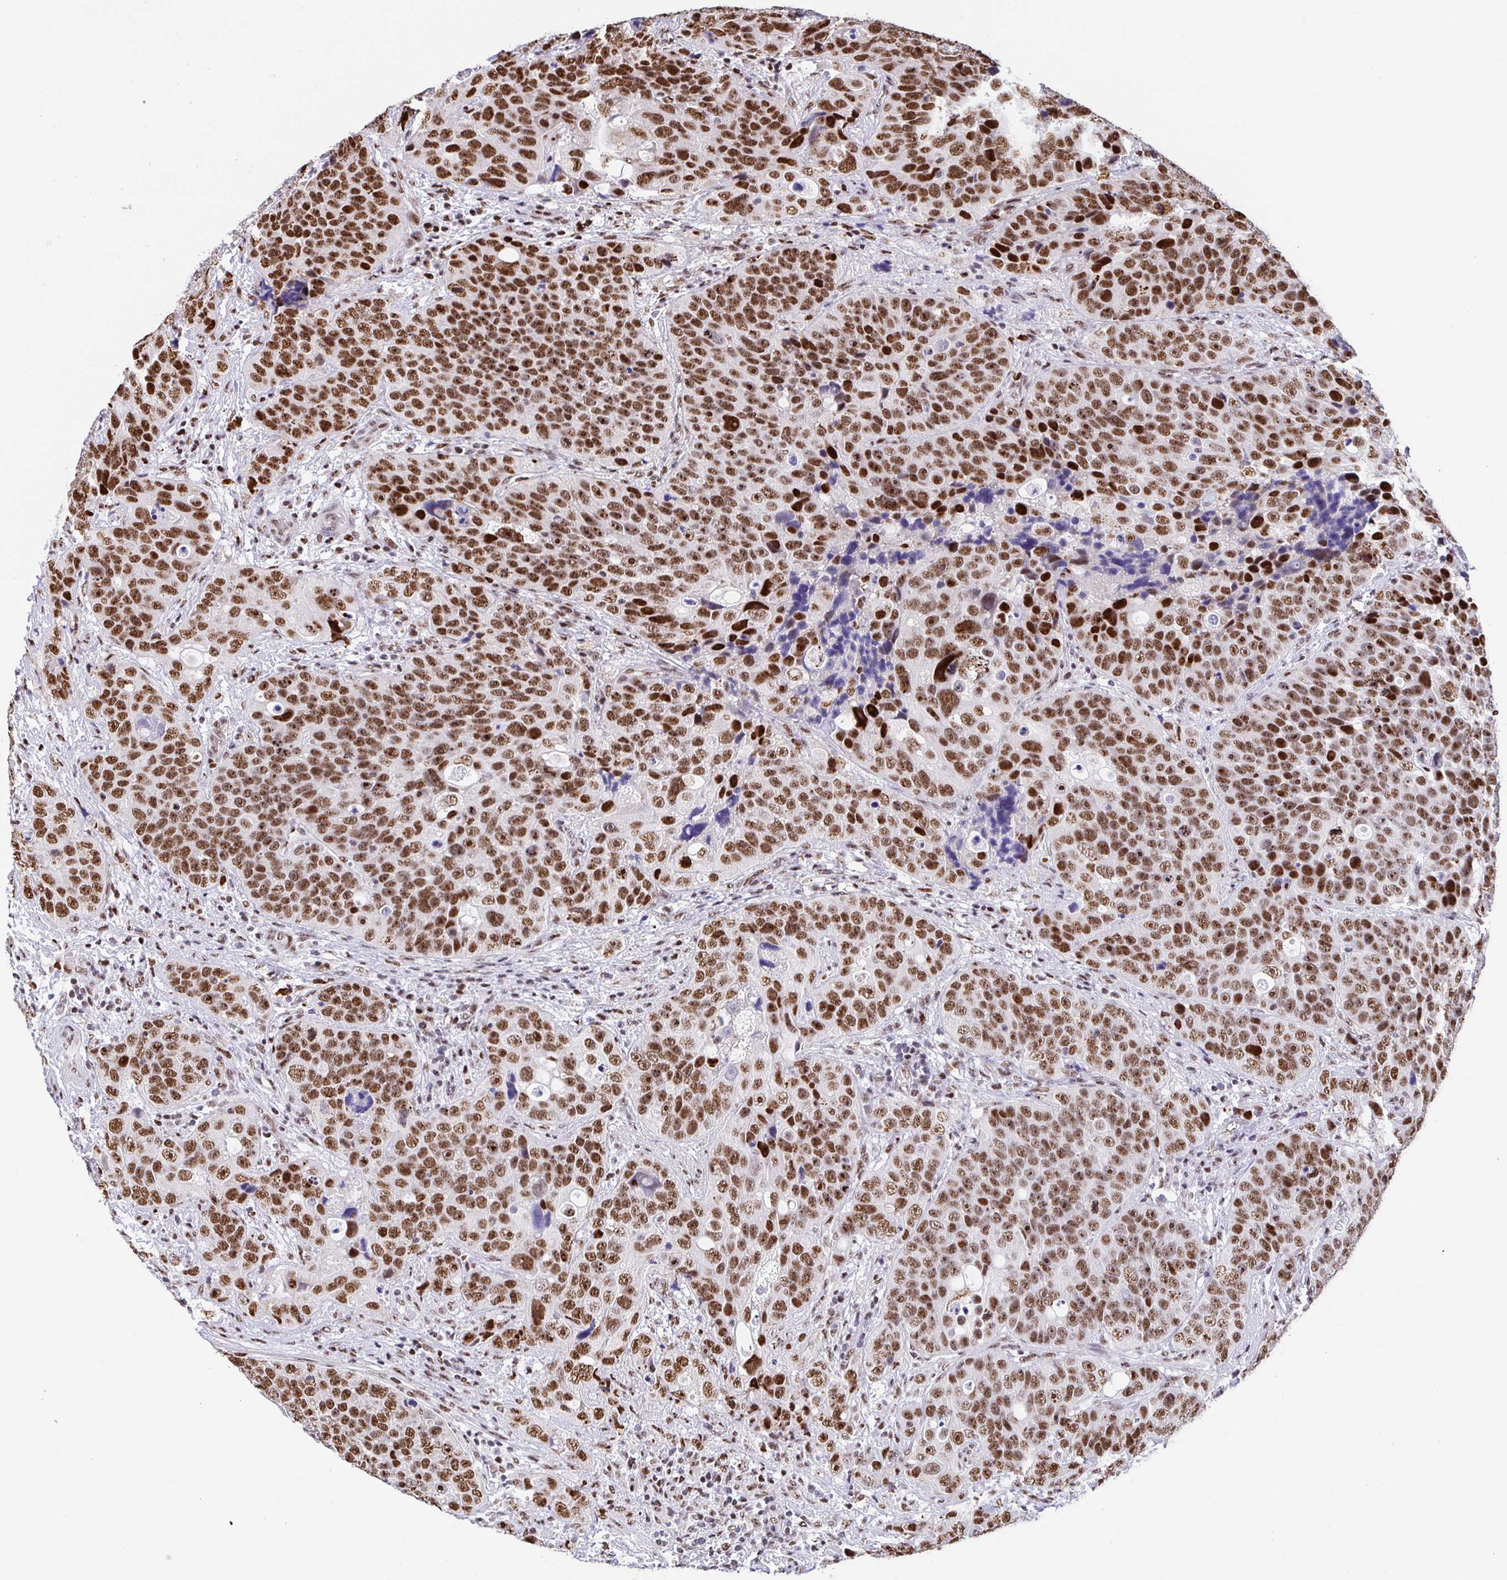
{"staining": {"intensity": "strong", "quantity": ">75%", "location": "nuclear"}, "tissue": "urothelial cancer", "cell_type": "Tumor cells", "image_type": "cancer", "snomed": [{"axis": "morphology", "description": "Urothelial carcinoma, NOS"}, {"axis": "topography", "description": "Urinary bladder"}], "caption": "Strong nuclear protein staining is appreciated in approximately >75% of tumor cells in transitional cell carcinoma.", "gene": "SETD5", "patient": {"sex": "male", "age": 52}}